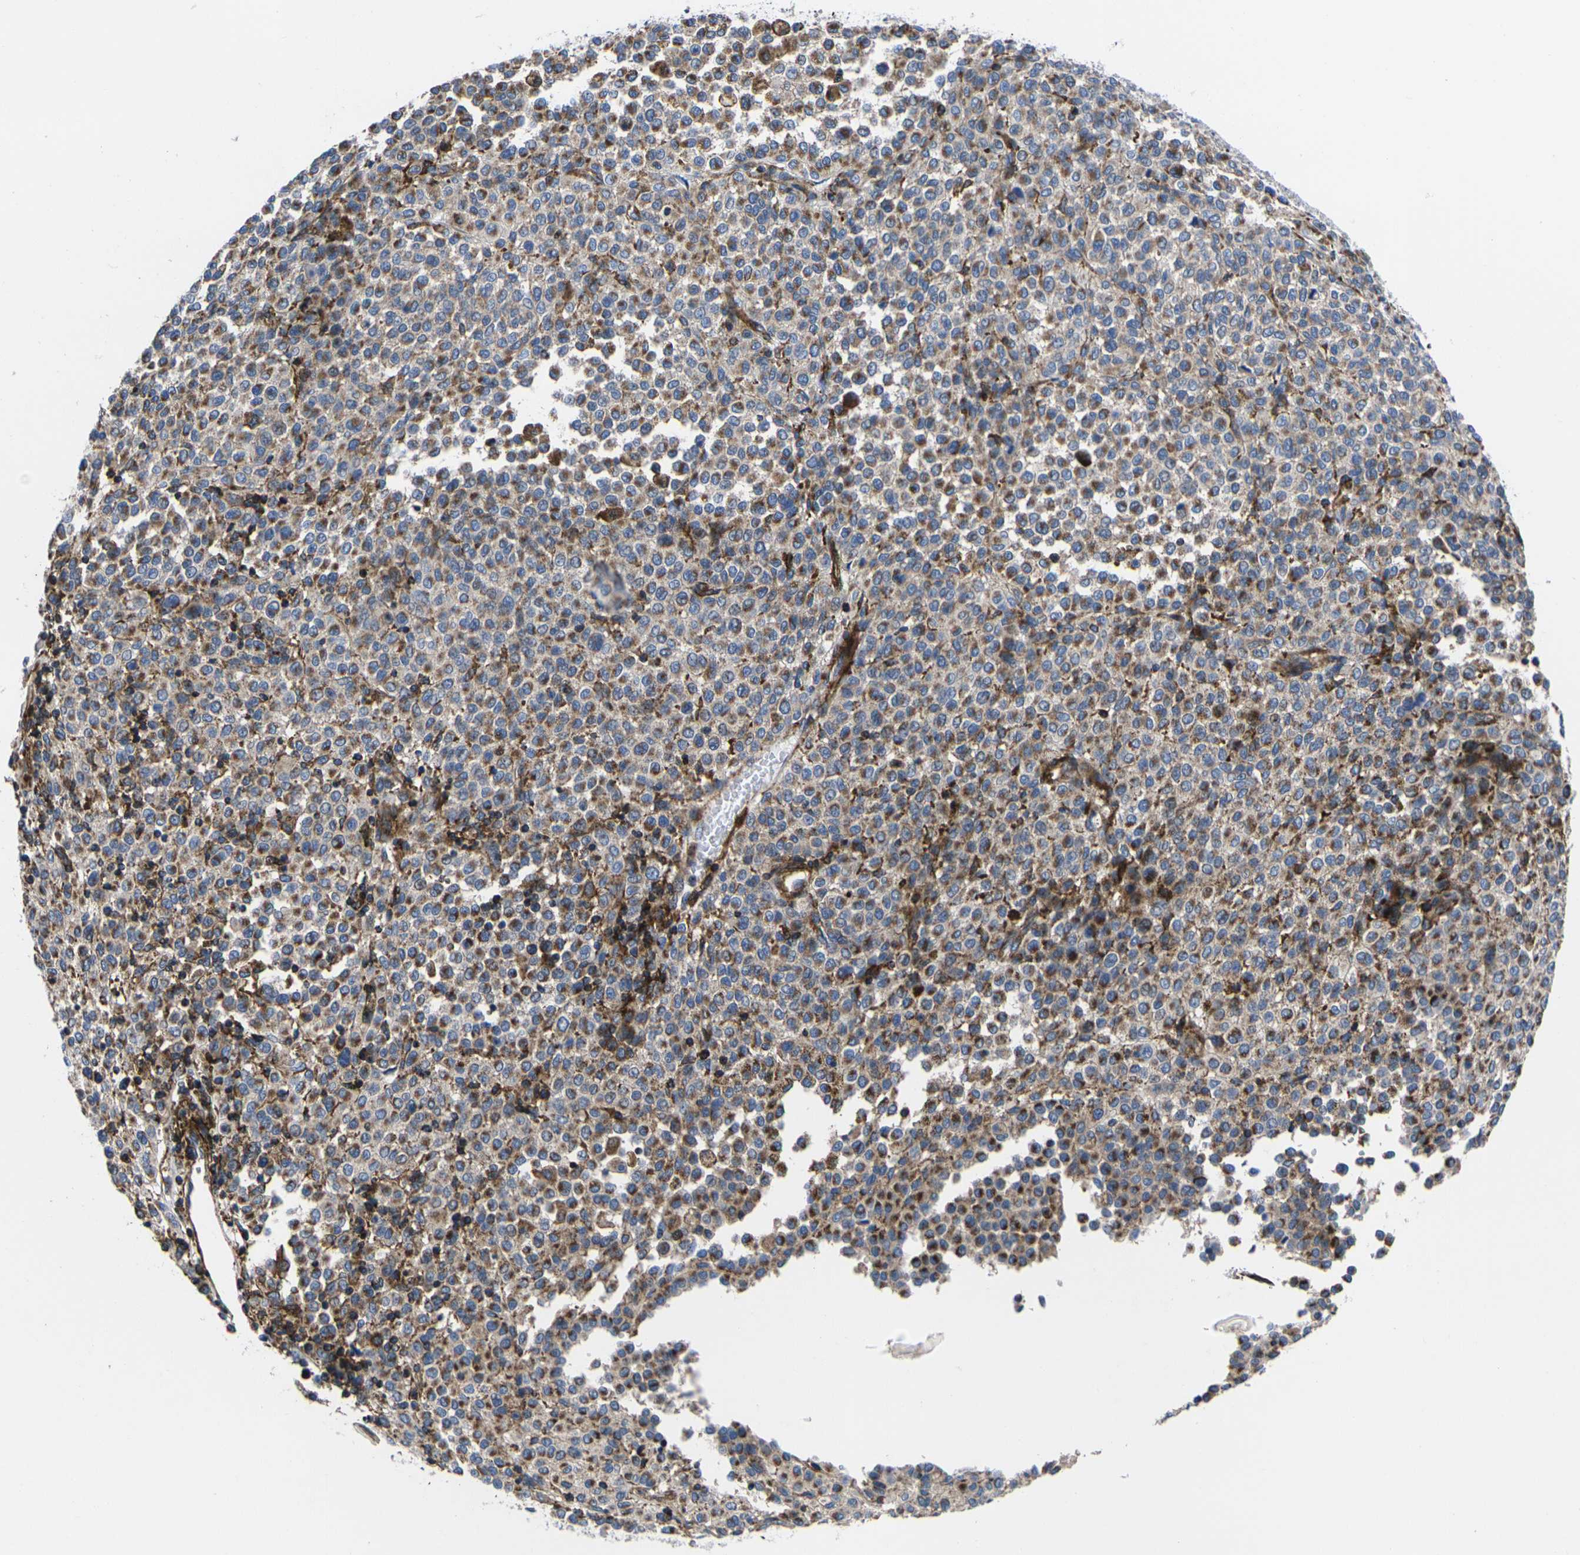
{"staining": {"intensity": "moderate", "quantity": ">75%", "location": "cytoplasmic/membranous"}, "tissue": "melanoma", "cell_type": "Tumor cells", "image_type": "cancer", "snomed": [{"axis": "morphology", "description": "Malignant melanoma, Metastatic site"}, {"axis": "topography", "description": "Pancreas"}], "caption": "Human melanoma stained for a protein (brown) exhibits moderate cytoplasmic/membranous positive positivity in about >75% of tumor cells.", "gene": "GPR4", "patient": {"sex": "female", "age": 30}}